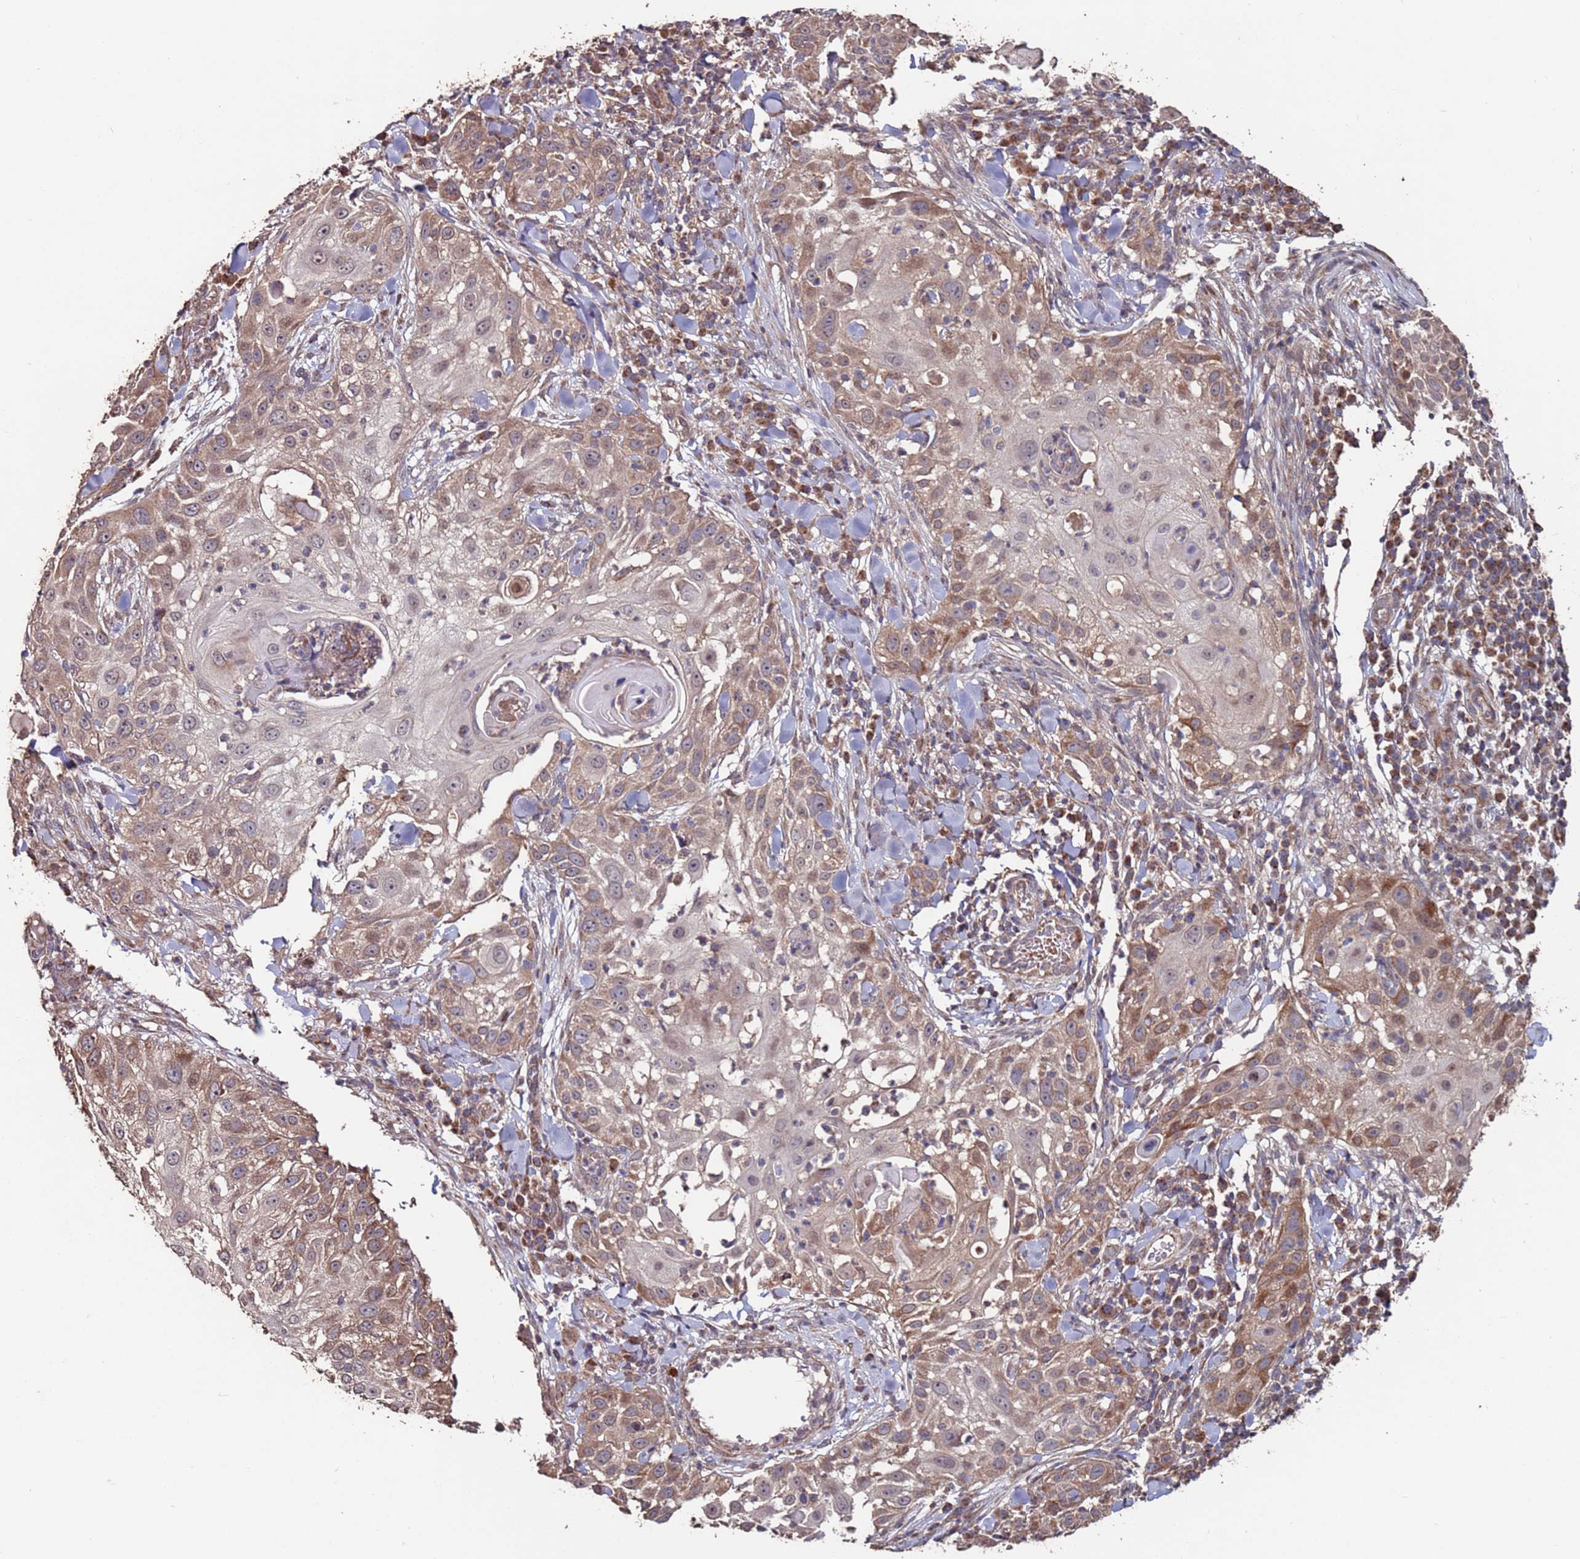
{"staining": {"intensity": "moderate", "quantity": "<25%", "location": "cytoplasmic/membranous"}, "tissue": "skin cancer", "cell_type": "Tumor cells", "image_type": "cancer", "snomed": [{"axis": "morphology", "description": "Squamous cell carcinoma, NOS"}, {"axis": "topography", "description": "Skin"}], "caption": "Moderate cytoplasmic/membranous positivity for a protein is appreciated in approximately <25% of tumor cells of squamous cell carcinoma (skin) using IHC.", "gene": "PRR7", "patient": {"sex": "female", "age": 44}}